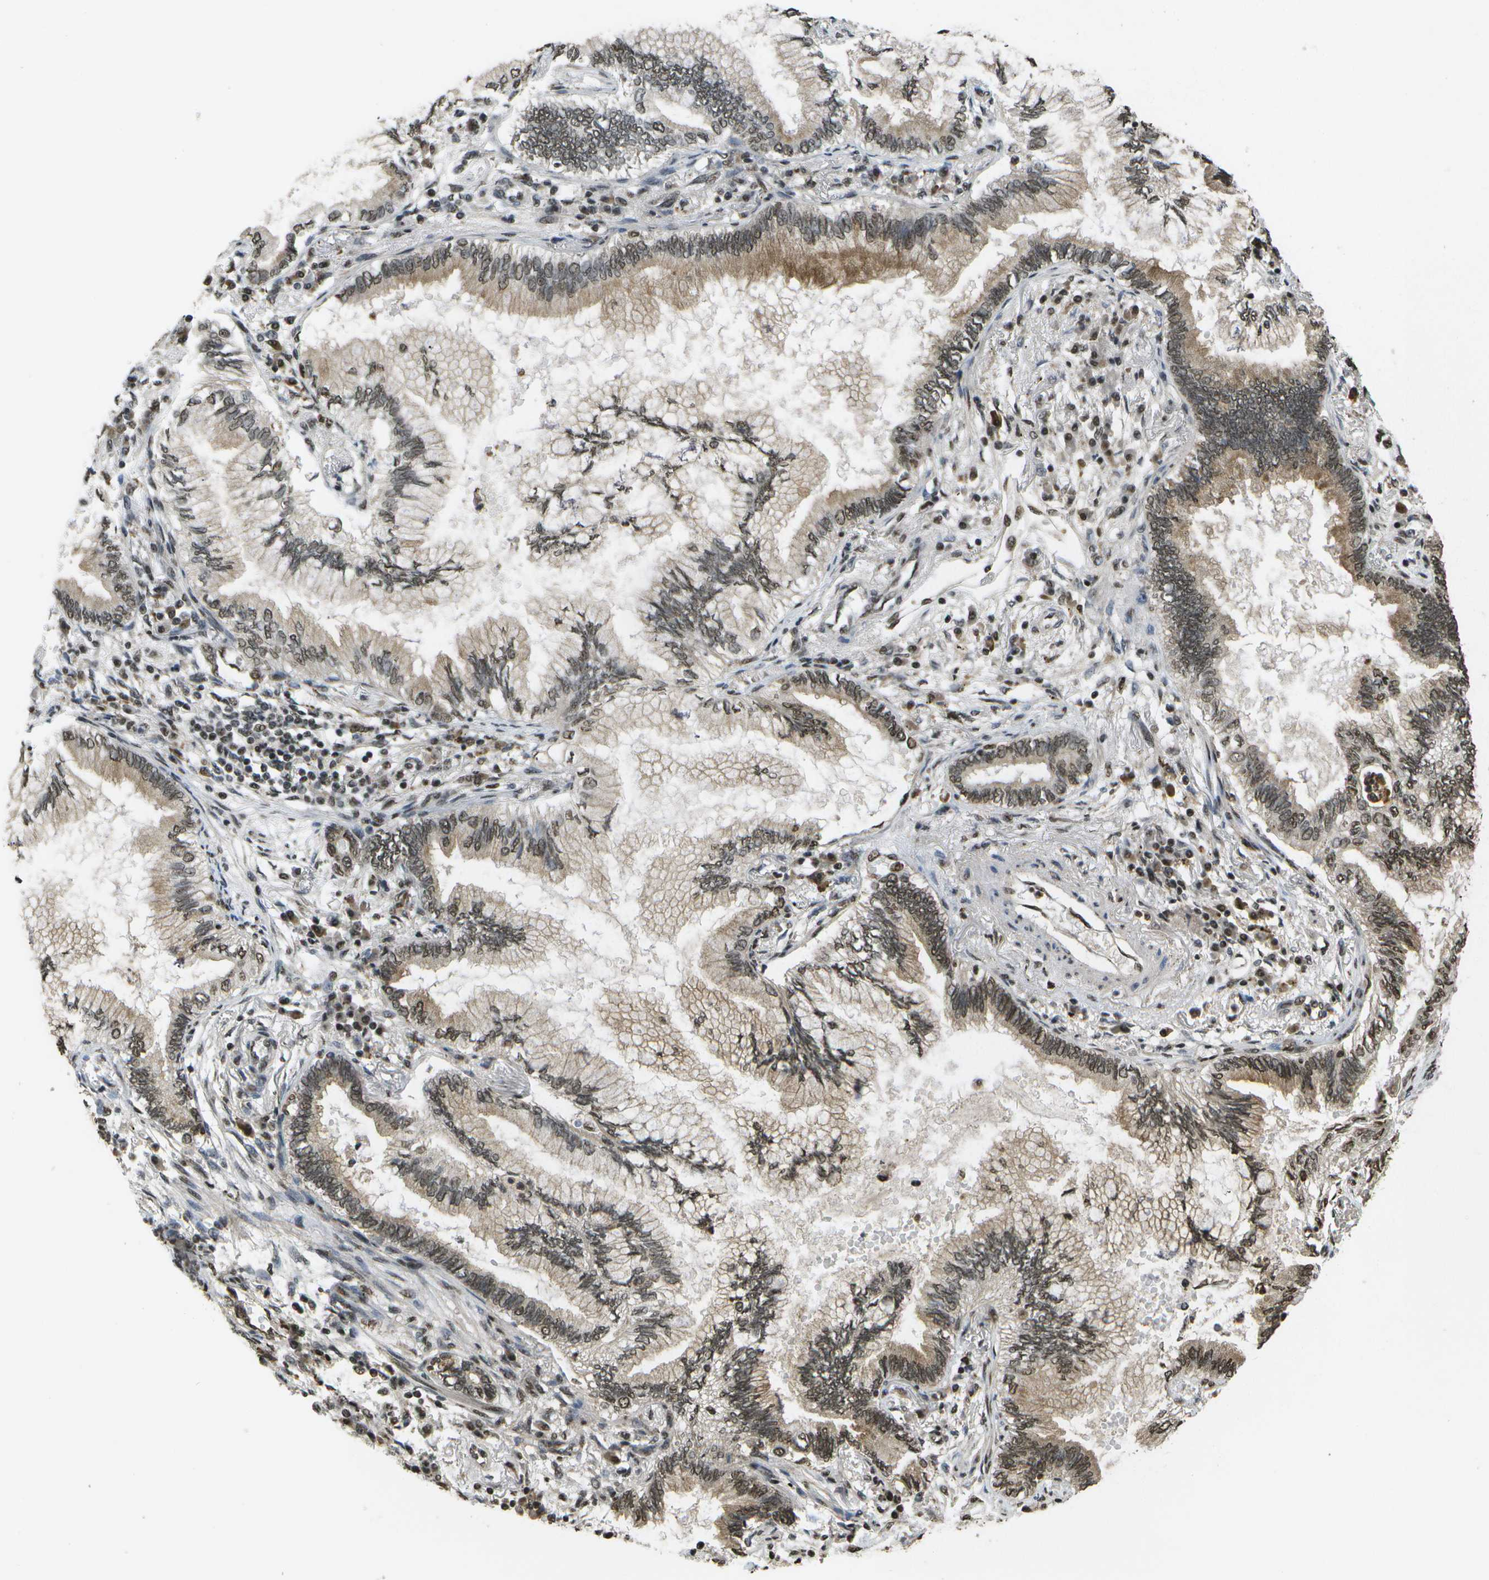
{"staining": {"intensity": "weak", "quantity": "25%-75%", "location": "cytoplasmic/membranous,nuclear"}, "tissue": "lung cancer", "cell_type": "Tumor cells", "image_type": "cancer", "snomed": [{"axis": "morphology", "description": "Normal tissue, NOS"}, {"axis": "morphology", "description": "Adenocarcinoma, NOS"}, {"axis": "topography", "description": "Bronchus"}, {"axis": "topography", "description": "Lung"}], "caption": "Weak cytoplasmic/membranous and nuclear protein expression is identified in about 25%-75% of tumor cells in lung adenocarcinoma.", "gene": "SPEN", "patient": {"sex": "female", "age": 70}}